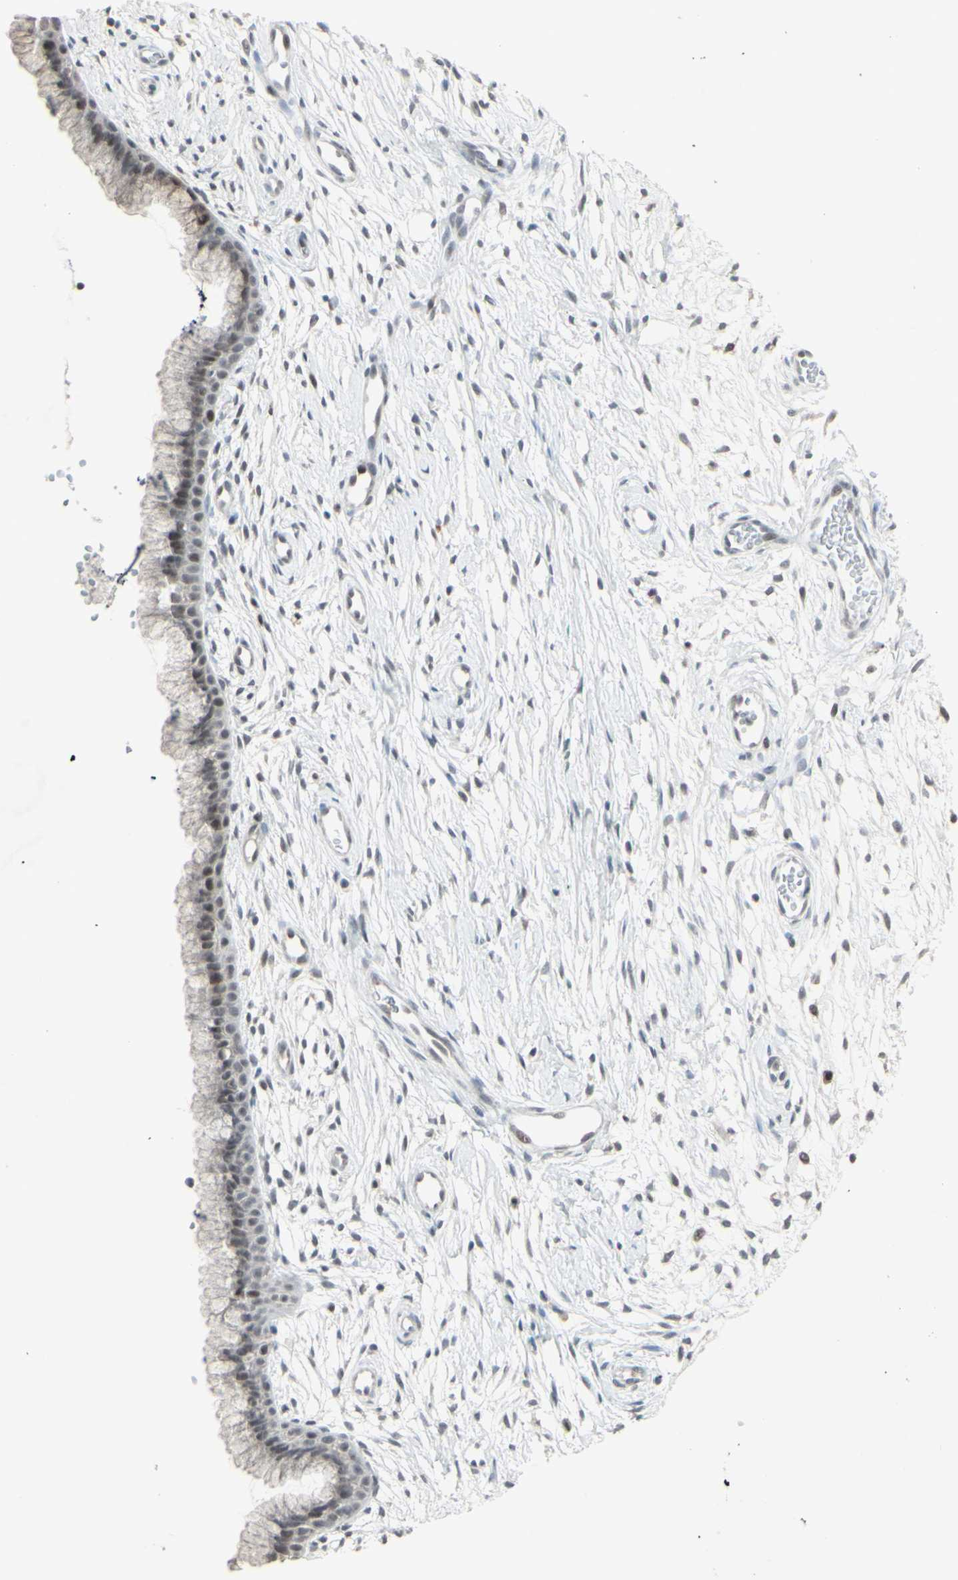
{"staining": {"intensity": "negative", "quantity": "none", "location": "none"}, "tissue": "cervix", "cell_type": "Glandular cells", "image_type": "normal", "snomed": [{"axis": "morphology", "description": "Normal tissue, NOS"}, {"axis": "topography", "description": "Cervix"}], "caption": "The image shows no staining of glandular cells in normal cervix.", "gene": "SAMSN1", "patient": {"sex": "female", "age": 39}}